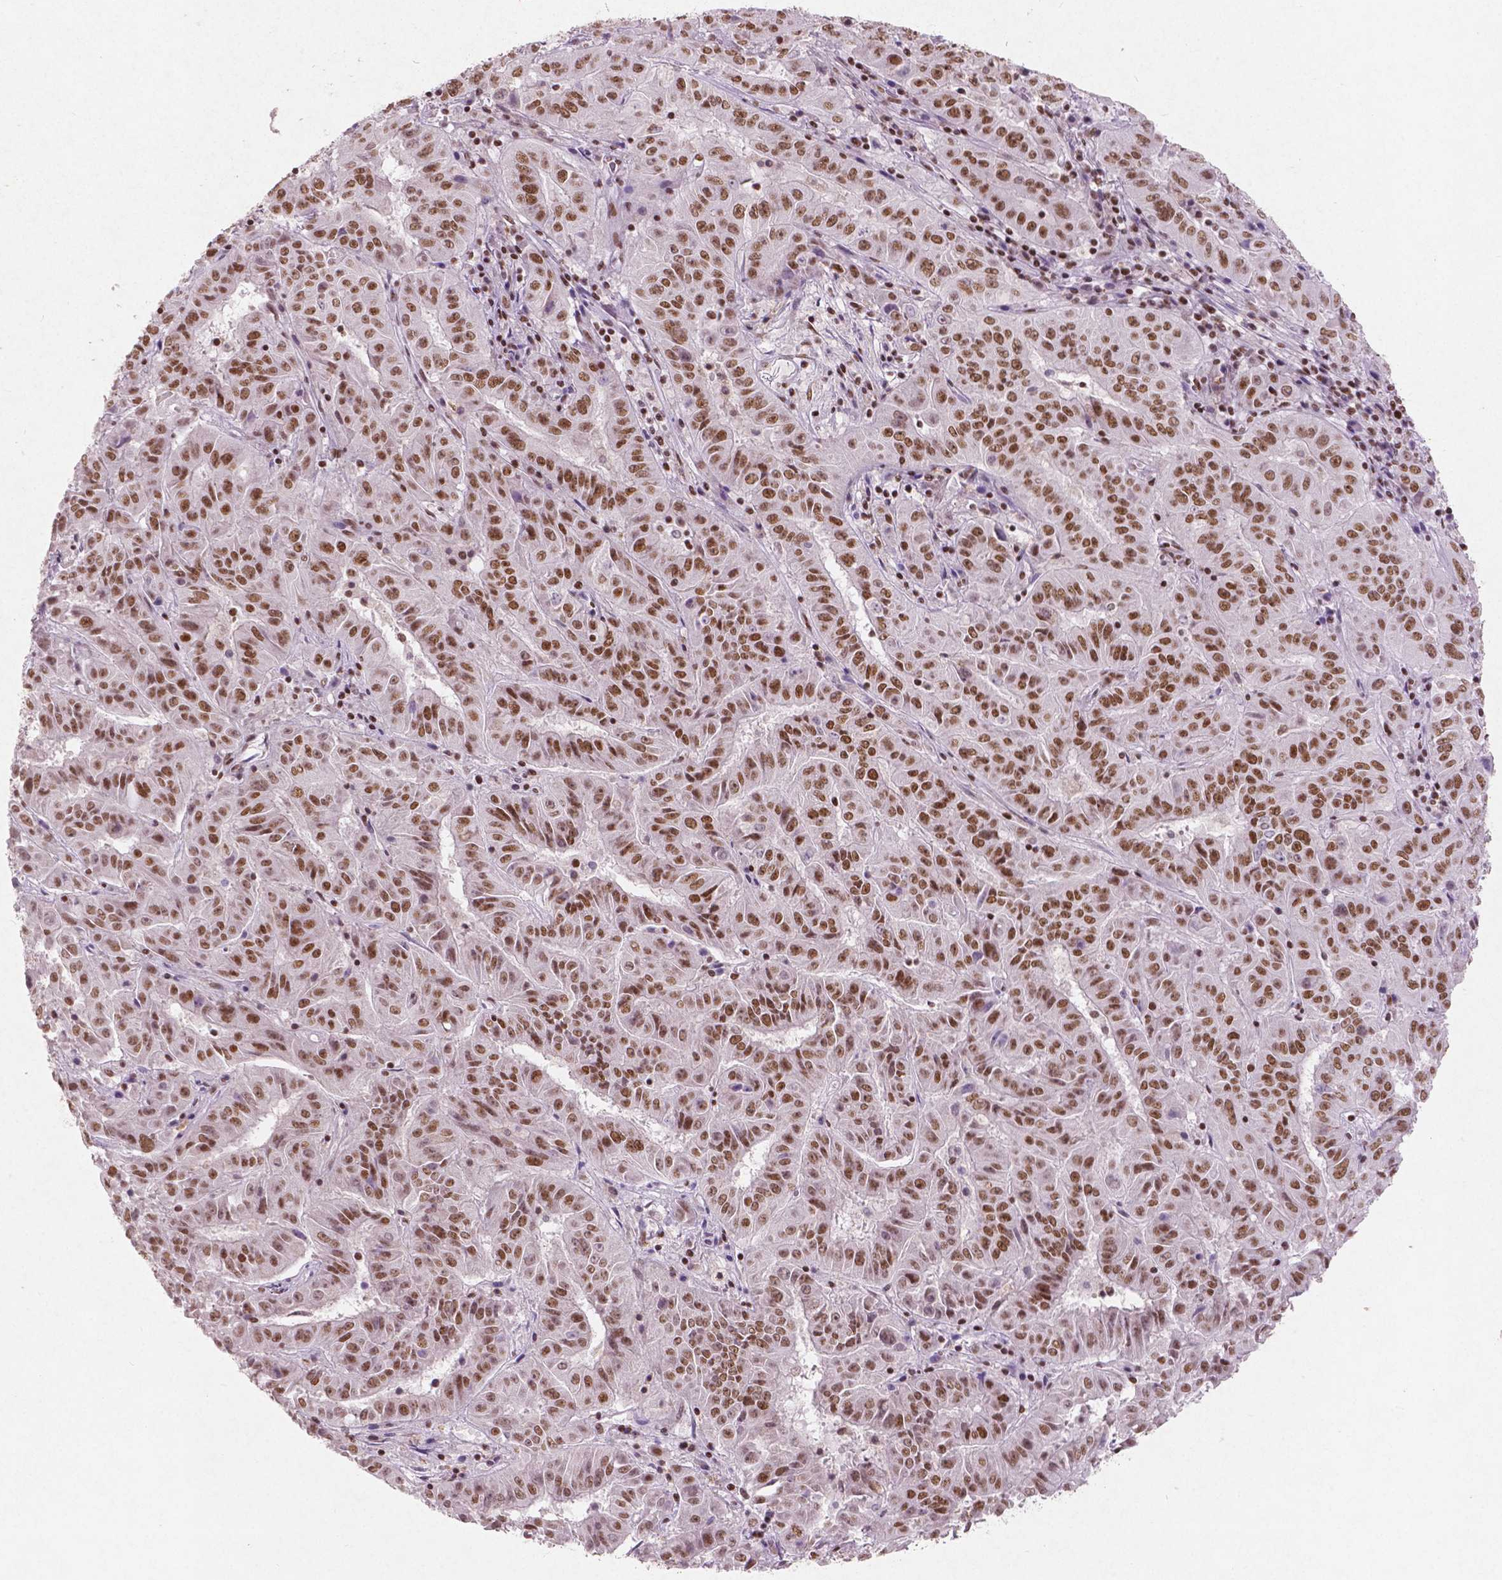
{"staining": {"intensity": "moderate", "quantity": ">75%", "location": "nuclear"}, "tissue": "pancreatic cancer", "cell_type": "Tumor cells", "image_type": "cancer", "snomed": [{"axis": "morphology", "description": "Adenocarcinoma, NOS"}, {"axis": "topography", "description": "Pancreas"}], "caption": "Pancreatic cancer (adenocarcinoma) stained for a protein (brown) shows moderate nuclear positive staining in approximately >75% of tumor cells.", "gene": "BRD4", "patient": {"sex": "male", "age": 63}}